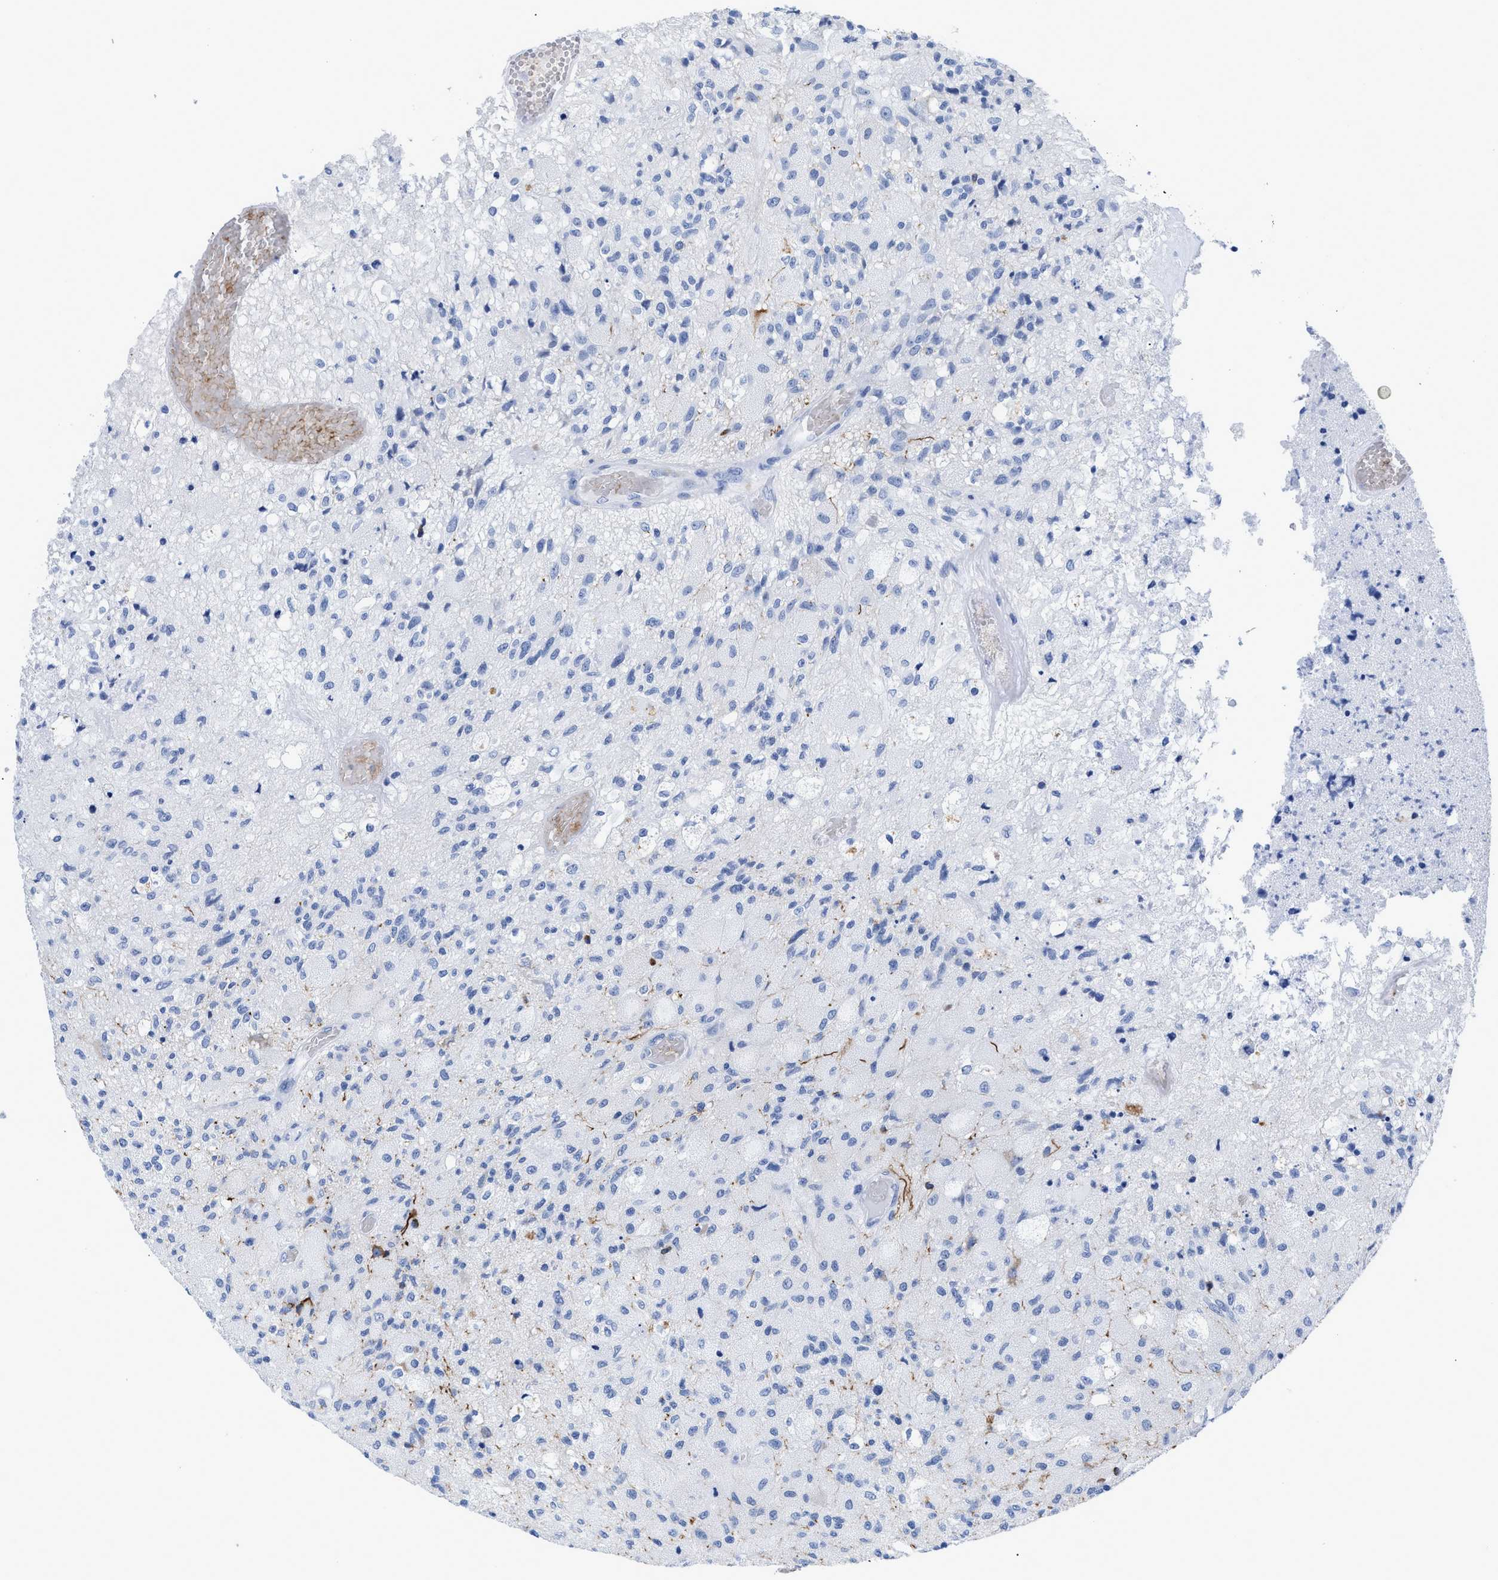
{"staining": {"intensity": "negative", "quantity": "none", "location": "none"}, "tissue": "glioma", "cell_type": "Tumor cells", "image_type": "cancer", "snomed": [{"axis": "morphology", "description": "Normal tissue, NOS"}, {"axis": "morphology", "description": "Glioma, malignant, High grade"}, {"axis": "topography", "description": "Cerebral cortex"}], "caption": "Protein analysis of malignant glioma (high-grade) demonstrates no significant staining in tumor cells.", "gene": "DUSP26", "patient": {"sex": "male", "age": 77}}